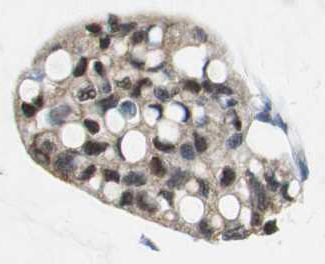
{"staining": {"intensity": "weak", "quantity": ">75%", "location": "cytoplasmic/membranous"}, "tissue": "ovarian cancer", "cell_type": "Tumor cells", "image_type": "cancer", "snomed": [{"axis": "morphology", "description": "Cystadenocarcinoma, mucinous, NOS"}, {"axis": "topography", "description": "Ovary"}], "caption": "Ovarian cancer (mucinous cystadenocarcinoma) stained with a protein marker demonstrates weak staining in tumor cells.", "gene": "GSDMD", "patient": {"sex": "female", "age": 39}}